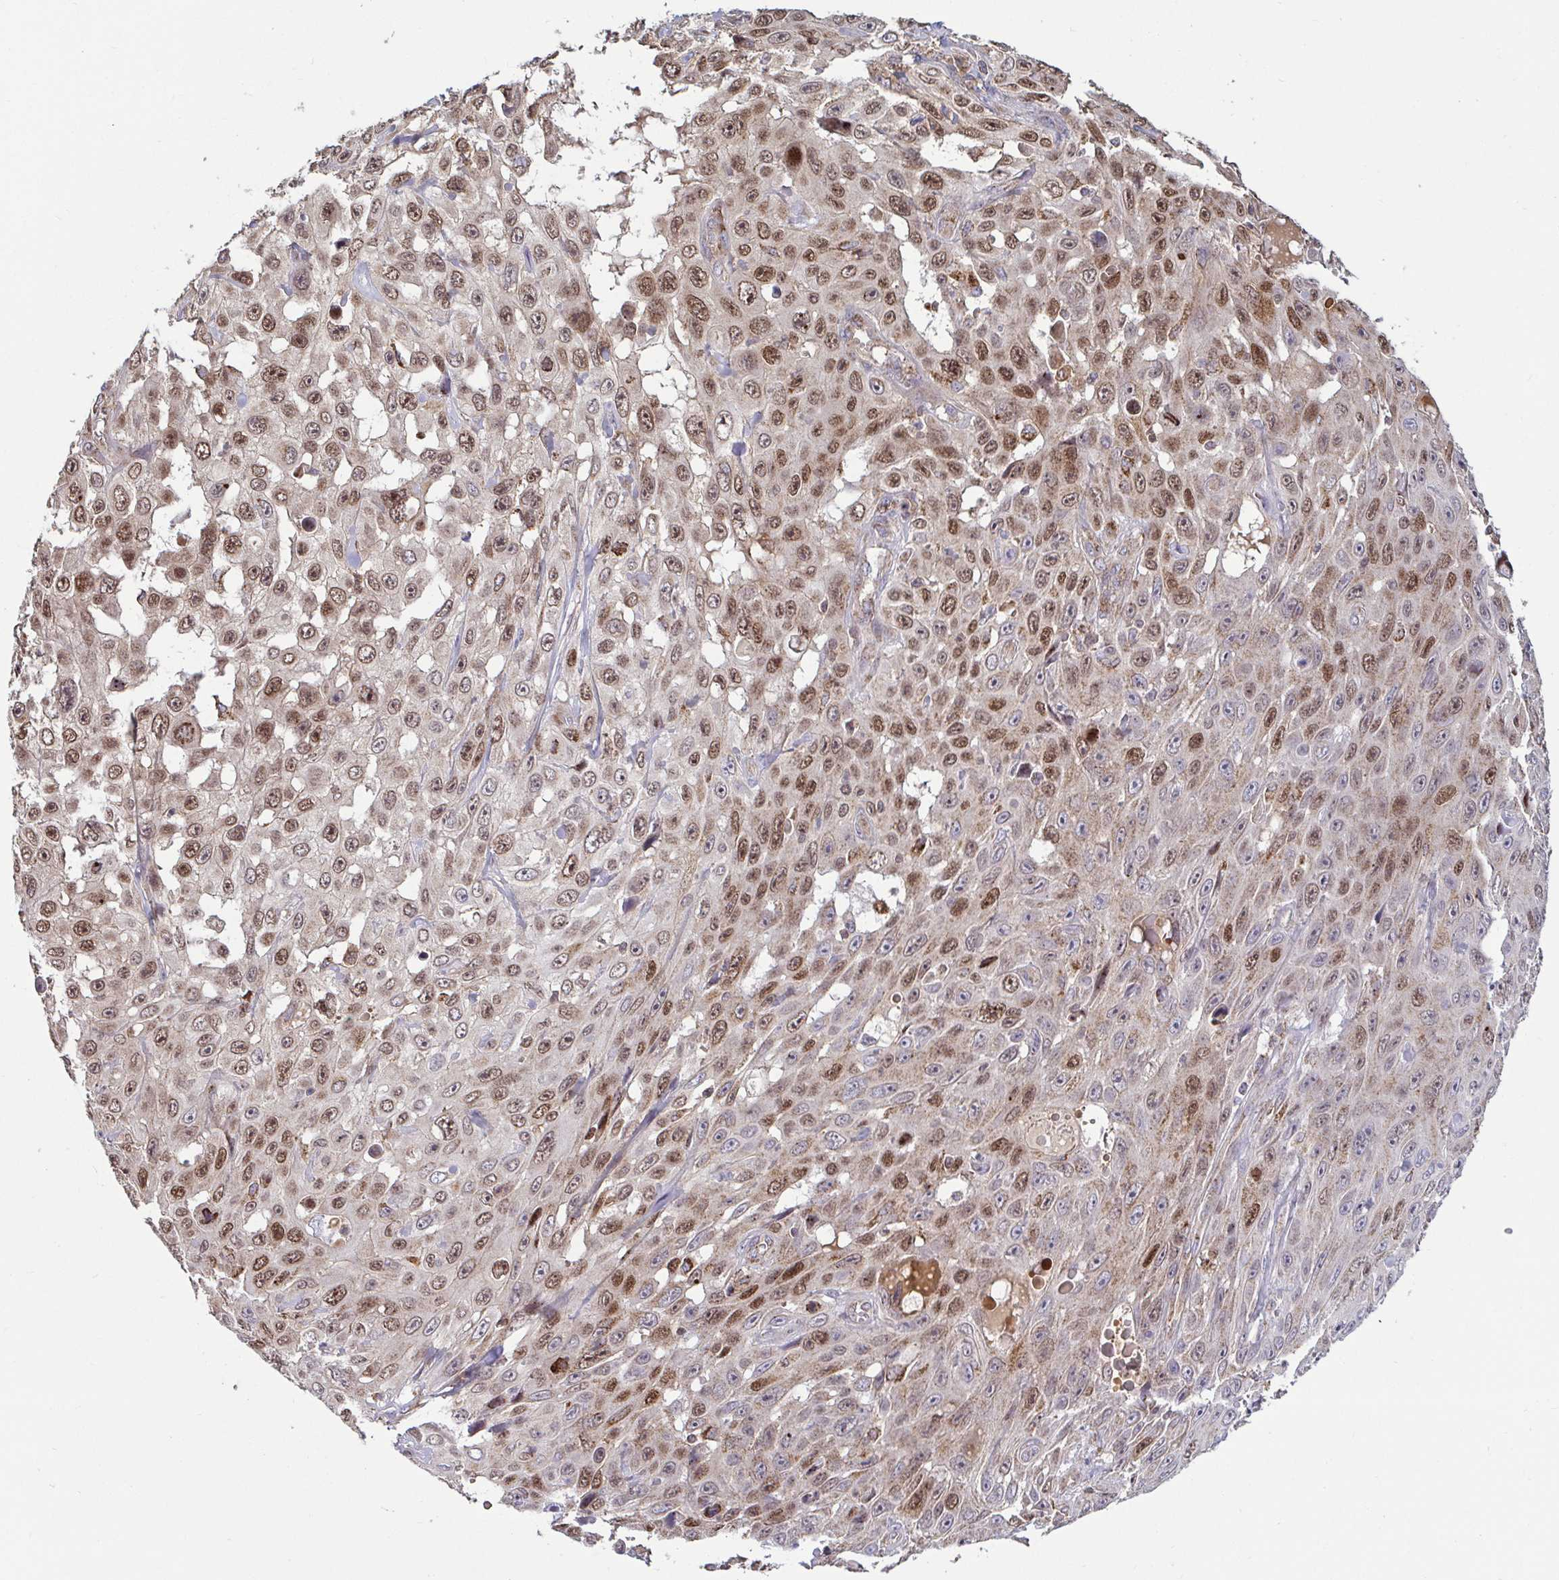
{"staining": {"intensity": "moderate", "quantity": ">75%", "location": "nuclear"}, "tissue": "skin cancer", "cell_type": "Tumor cells", "image_type": "cancer", "snomed": [{"axis": "morphology", "description": "Squamous cell carcinoma, NOS"}, {"axis": "topography", "description": "Skin"}], "caption": "Skin squamous cell carcinoma stained for a protein (brown) demonstrates moderate nuclear positive positivity in about >75% of tumor cells.", "gene": "SPRY1", "patient": {"sex": "male", "age": 82}}